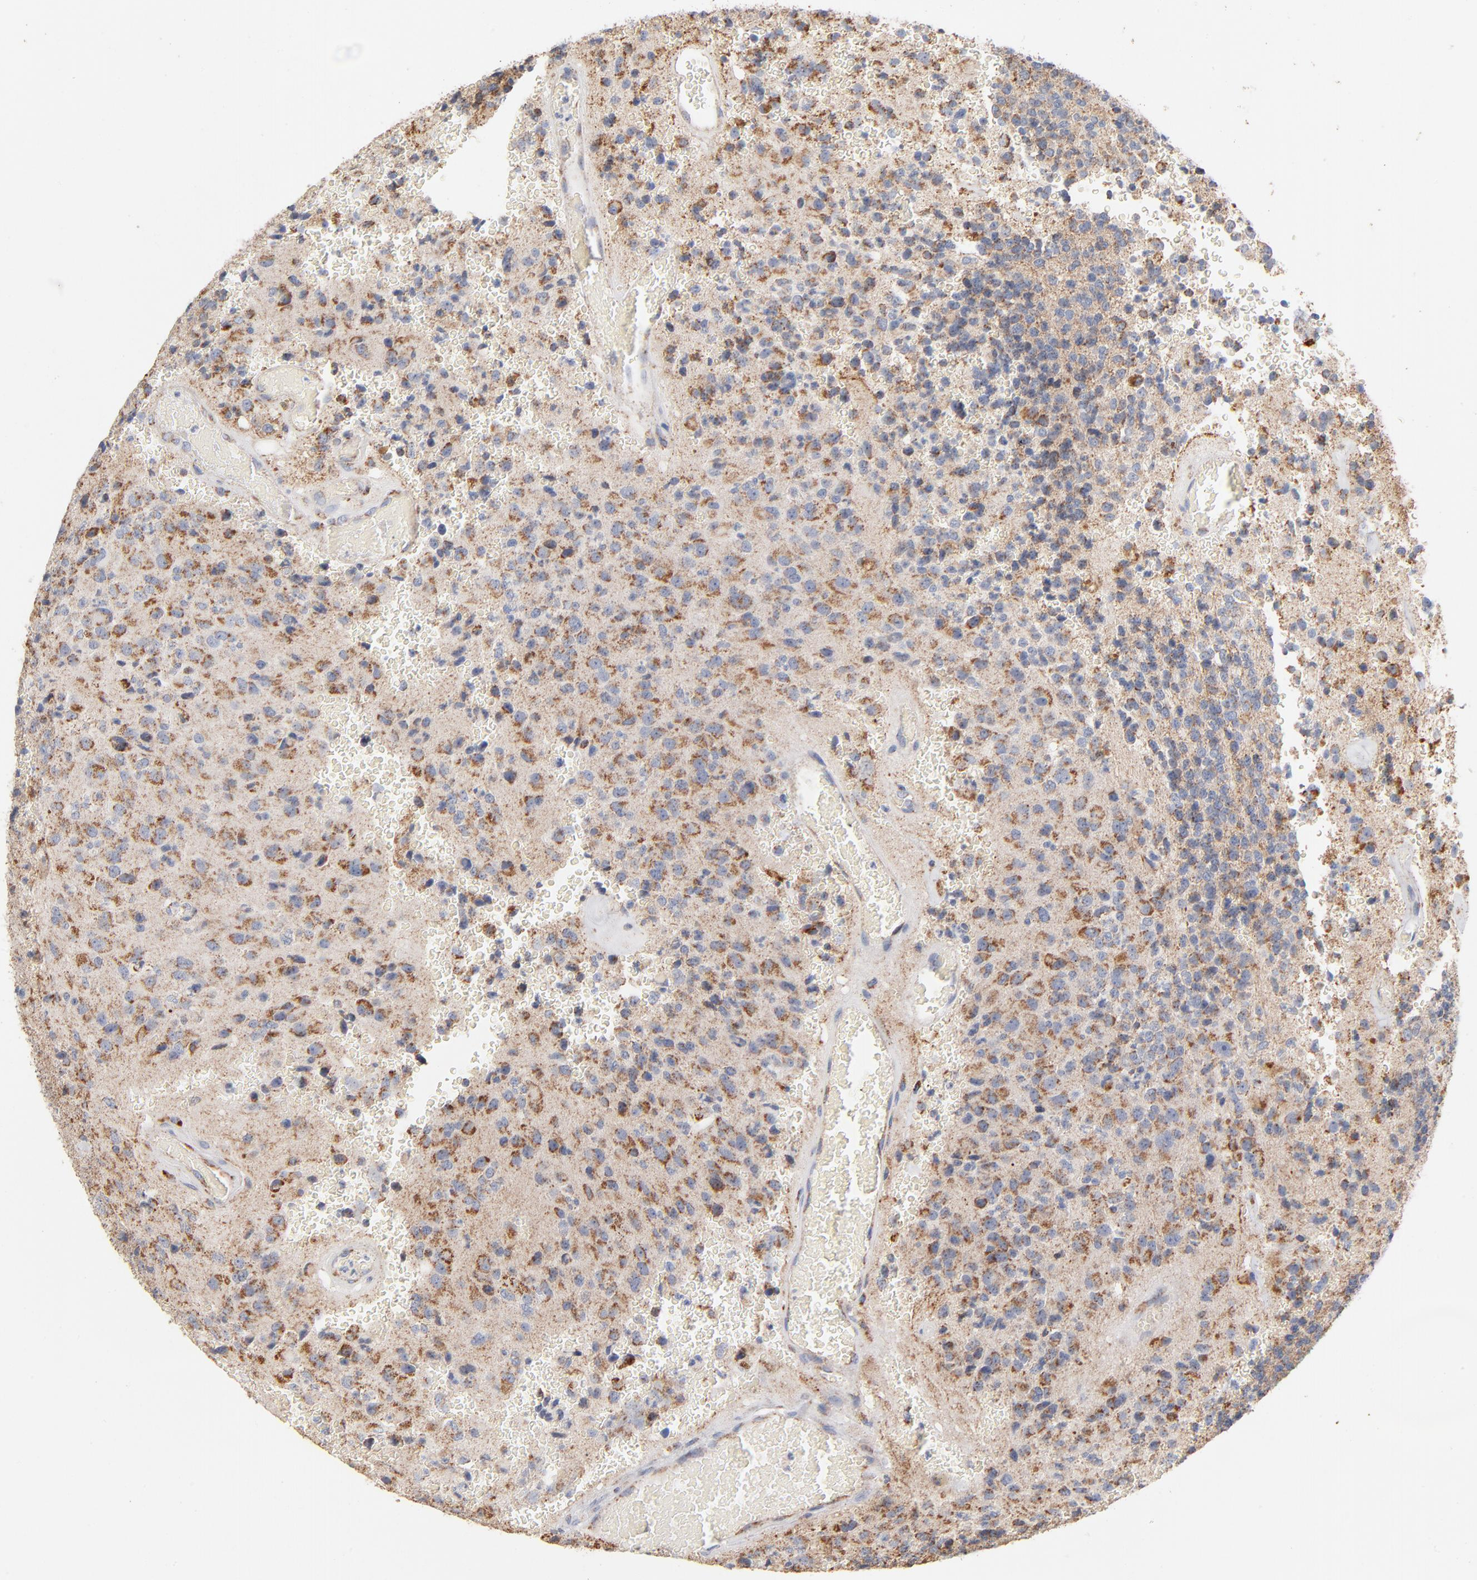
{"staining": {"intensity": "moderate", "quantity": ">75%", "location": "cytoplasmic/membranous"}, "tissue": "glioma", "cell_type": "Tumor cells", "image_type": "cancer", "snomed": [{"axis": "morphology", "description": "Glioma, malignant, High grade"}, {"axis": "topography", "description": "pancreas cauda"}], "caption": "Immunohistochemical staining of glioma shows moderate cytoplasmic/membranous protein staining in approximately >75% of tumor cells. (DAB = brown stain, brightfield microscopy at high magnification).", "gene": "UQCRC1", "patient": {"sex": "male", "age": 60}}